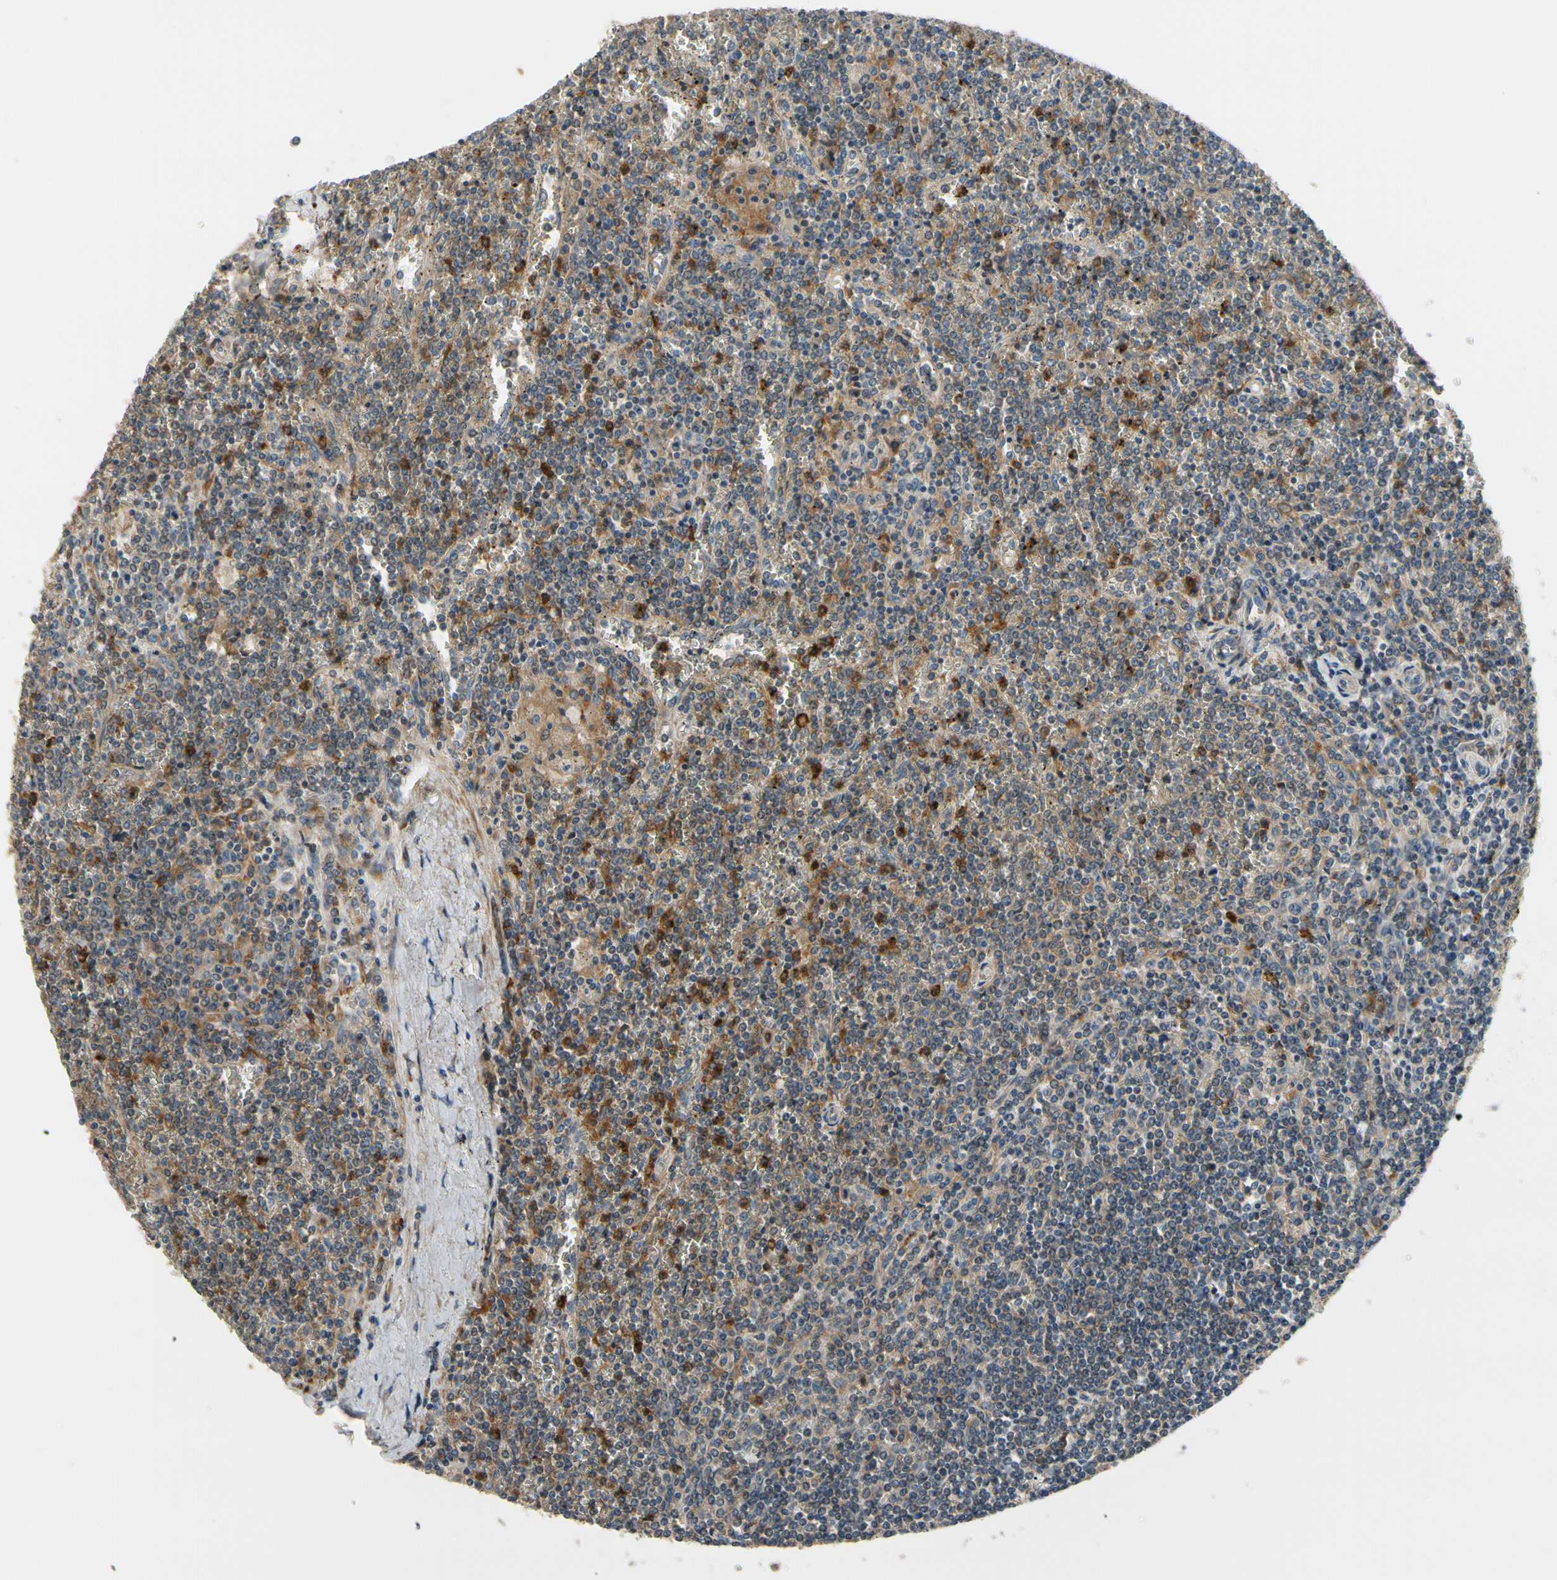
{"staining": {"intensity": "weak", "quantity": "<25%", "location": "cytoplasmic/membranous"}, "tissue": "lymphoma", "cell_type": "Tumor cells", "image_type": "cancer", "snomed": [{"axis": "morphology", "description": "Malignant lymphoma, non-Hodgkin's type, Low grade"}, {"axis": "topography", "description": "Spleen"}], "caption": "A histopathology image of human lymphoma is negative for staining in tumor cells.", "gene": "SIGLEC5", "patient": {"sex": "female", "age": 19}}